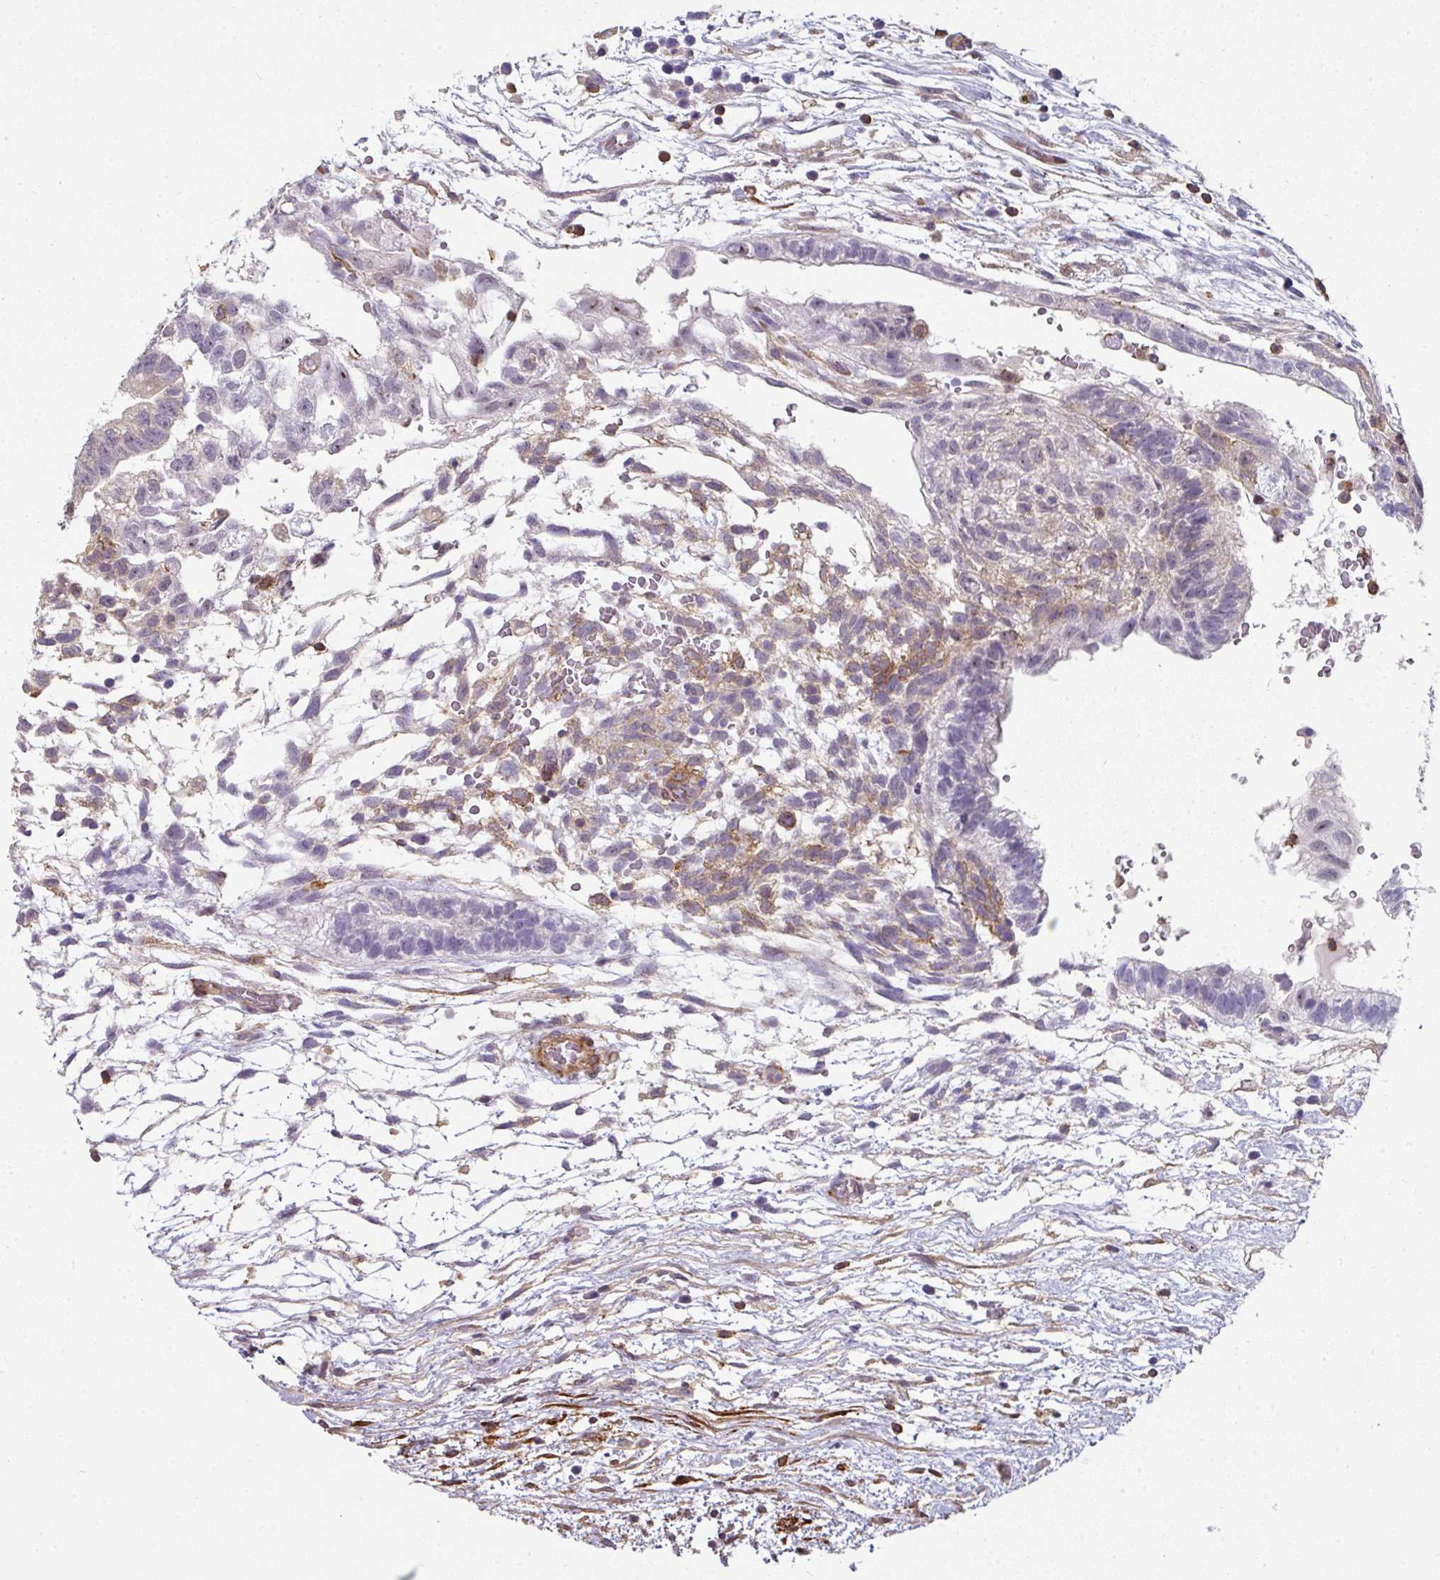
{"staining": {"intensity": "negative", "quantity": "none", "location": "none"}, "tissue": "testis cancer", "cell_type": "Tumor cells", "image_type": "cancer", "snomed": [{"axis": "morphology", "description": "Carcinoma, Embryonal, NOS"}, {"axis": "topography", "description": "Testis"}], "caption": "Testis cancer (embryonal carcinoma) stained for a protein using IHC demonstrates no expression tumor cells.", "gene": "BEND5", "patient": {"sex": "male", "age": 32}}